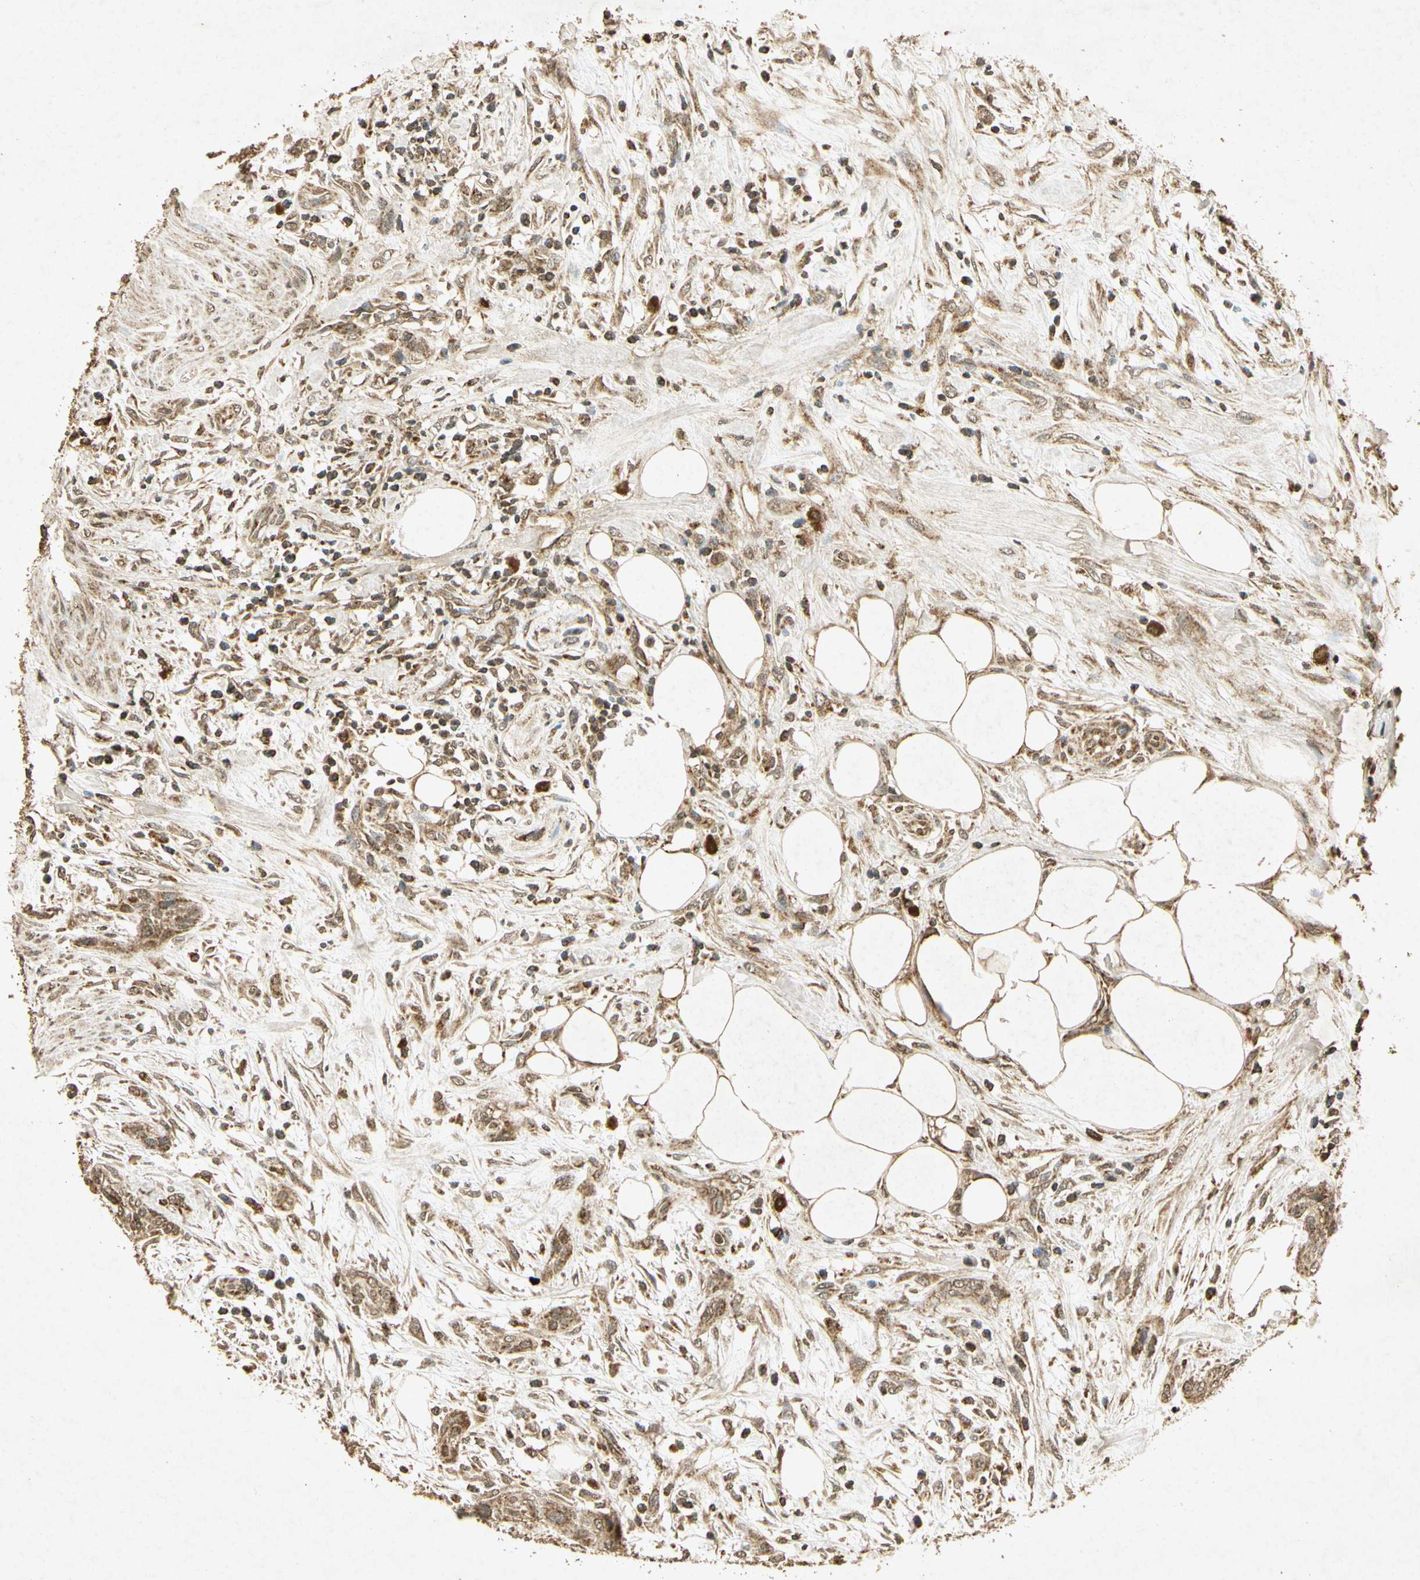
{"staining": {"intensity": "moderate", "quantity": ">75%", "location": "cytoplasmic/membranous"}, "tissue": "urothelial cancer", "cell_type": "Tumor cells", "image_type": "cancer", "snomed": [{"axis": "morphology", "description": "Urothelial carcinoma, High grade"}, {"axis": "topography", "description": "Urinary bladder"}], "caption": "About >75% of tumor cells in urothelial cancer display moderate cytoplasmic/membranous protein expression as visualized by brown immunohistochemical staining.", "gene": "PRDX3", "patient": {"sex": "male", "age": 35}}